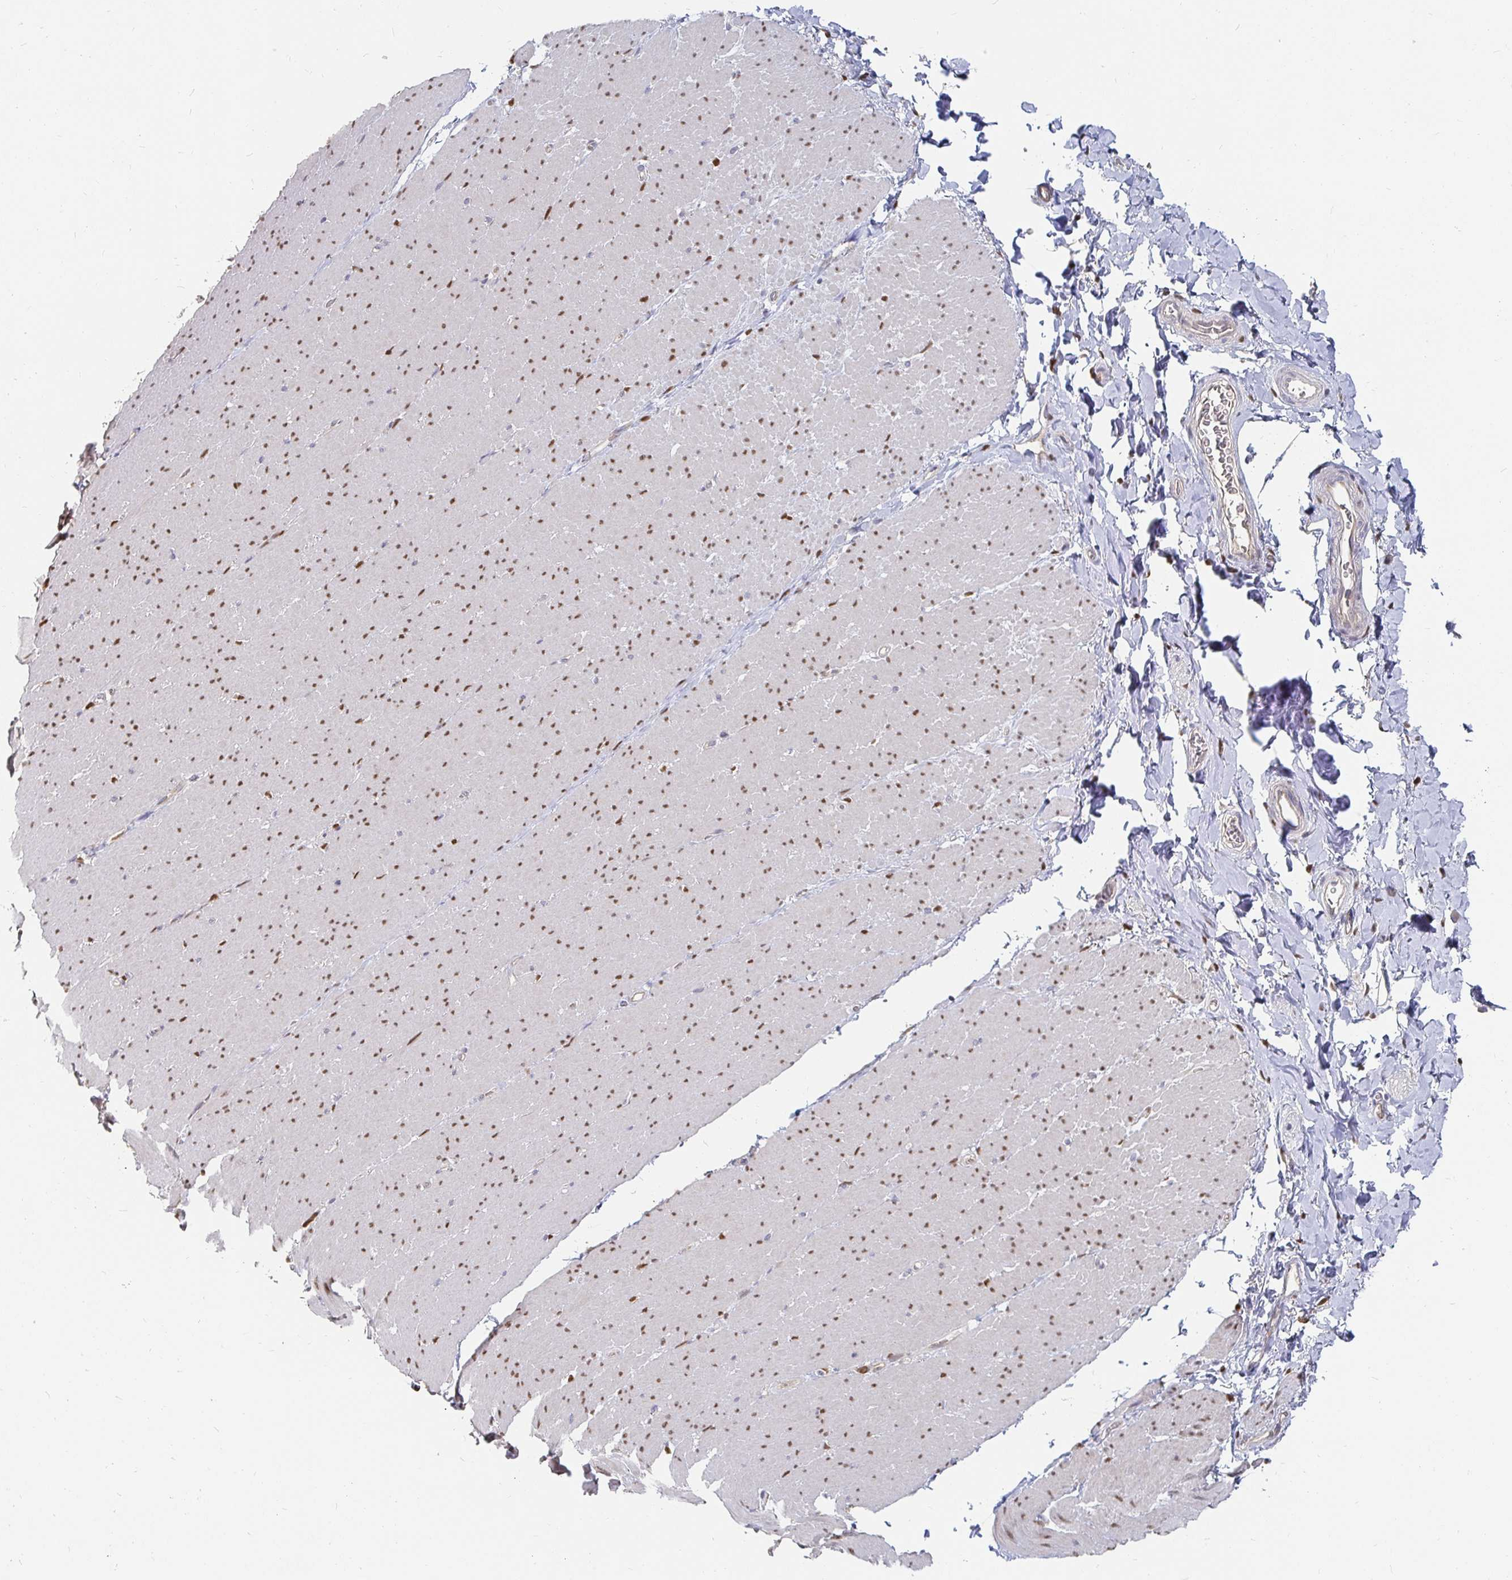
{"staining": {"intensity": "moderate", "quantity": ">75%", "location": "nuclear"}, "tissue": "smooth muscle", "cell_type": "Smooth muscle cells", "image_type": "normal", "snomed": [{"axis": "morphology", "description": "Normal tissue, NOS"}, {"axis": "topography", "description": "Smooth muscle"}, {"axis": "topography", "description": "Rectum"}], "caption": "DAB (3,3'-diaminobenzidine) immunohistochemical staining of normal human smooth muscle exhibits moderate nuclear protein expression in about >75% of smooth muscle cells.", "gene": "MEIS1", "patient": {"sex": "male", "age": 53}}